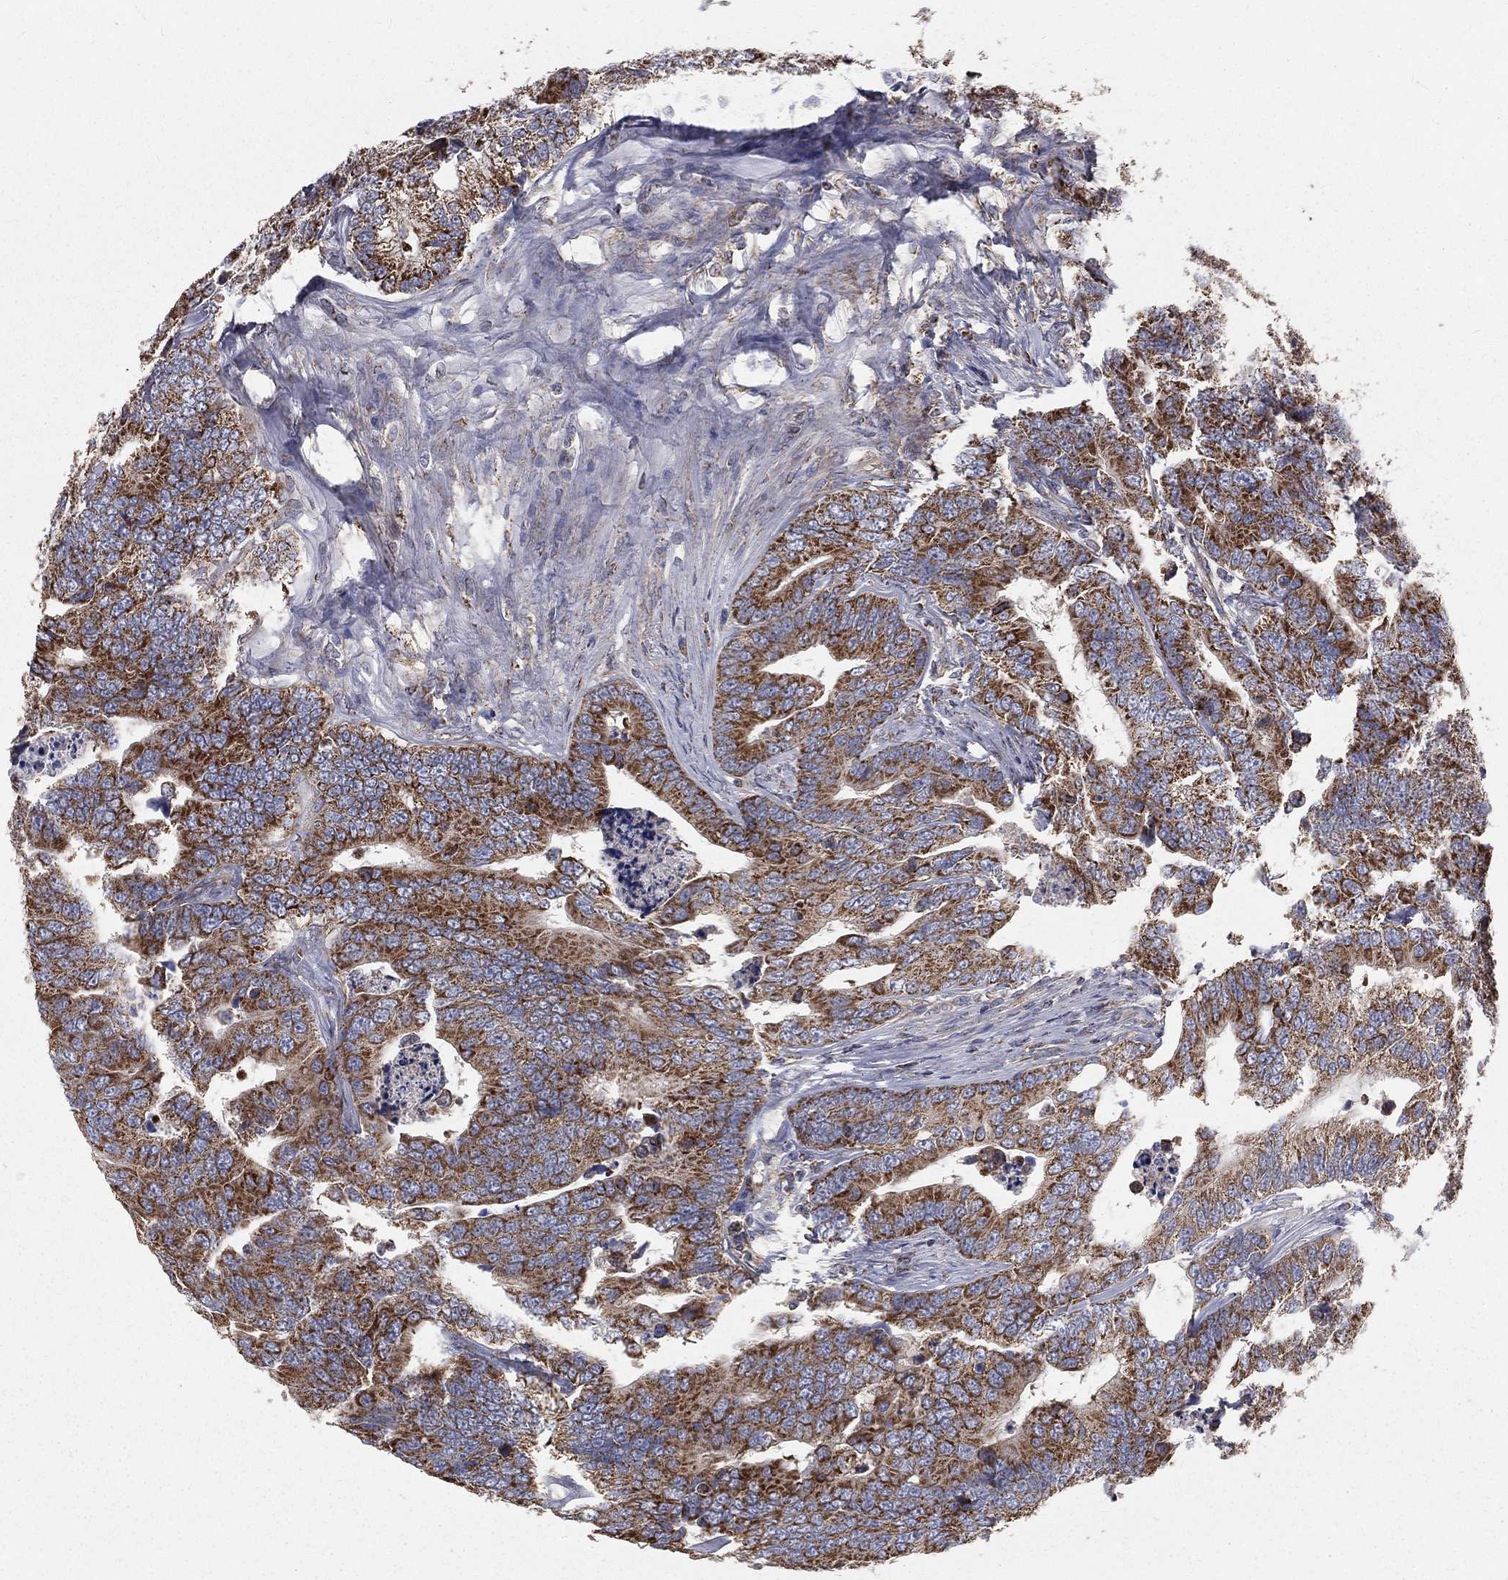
{"staining": {"intensity": "strong", "quantity": ">75%", "location": "cytoplasmic/membranous"}, "tissue": "colorectal cancer", "cell_type": "Tumor cells", "image_type": "cancer", "snomed": [{"axis": "morphology", "description": "Adenocarcinoma, NOS"}, {"axis": "topography", "description": "Colon"}], "caption": "This micrograph exhibits immunohistochemistry staining of colorectal cancer, with high strong cytoplasmic/membranous expression in about >75% of tumor cells.", "gene": "HADH", "patient": {"sex": "female", "age": 72}}